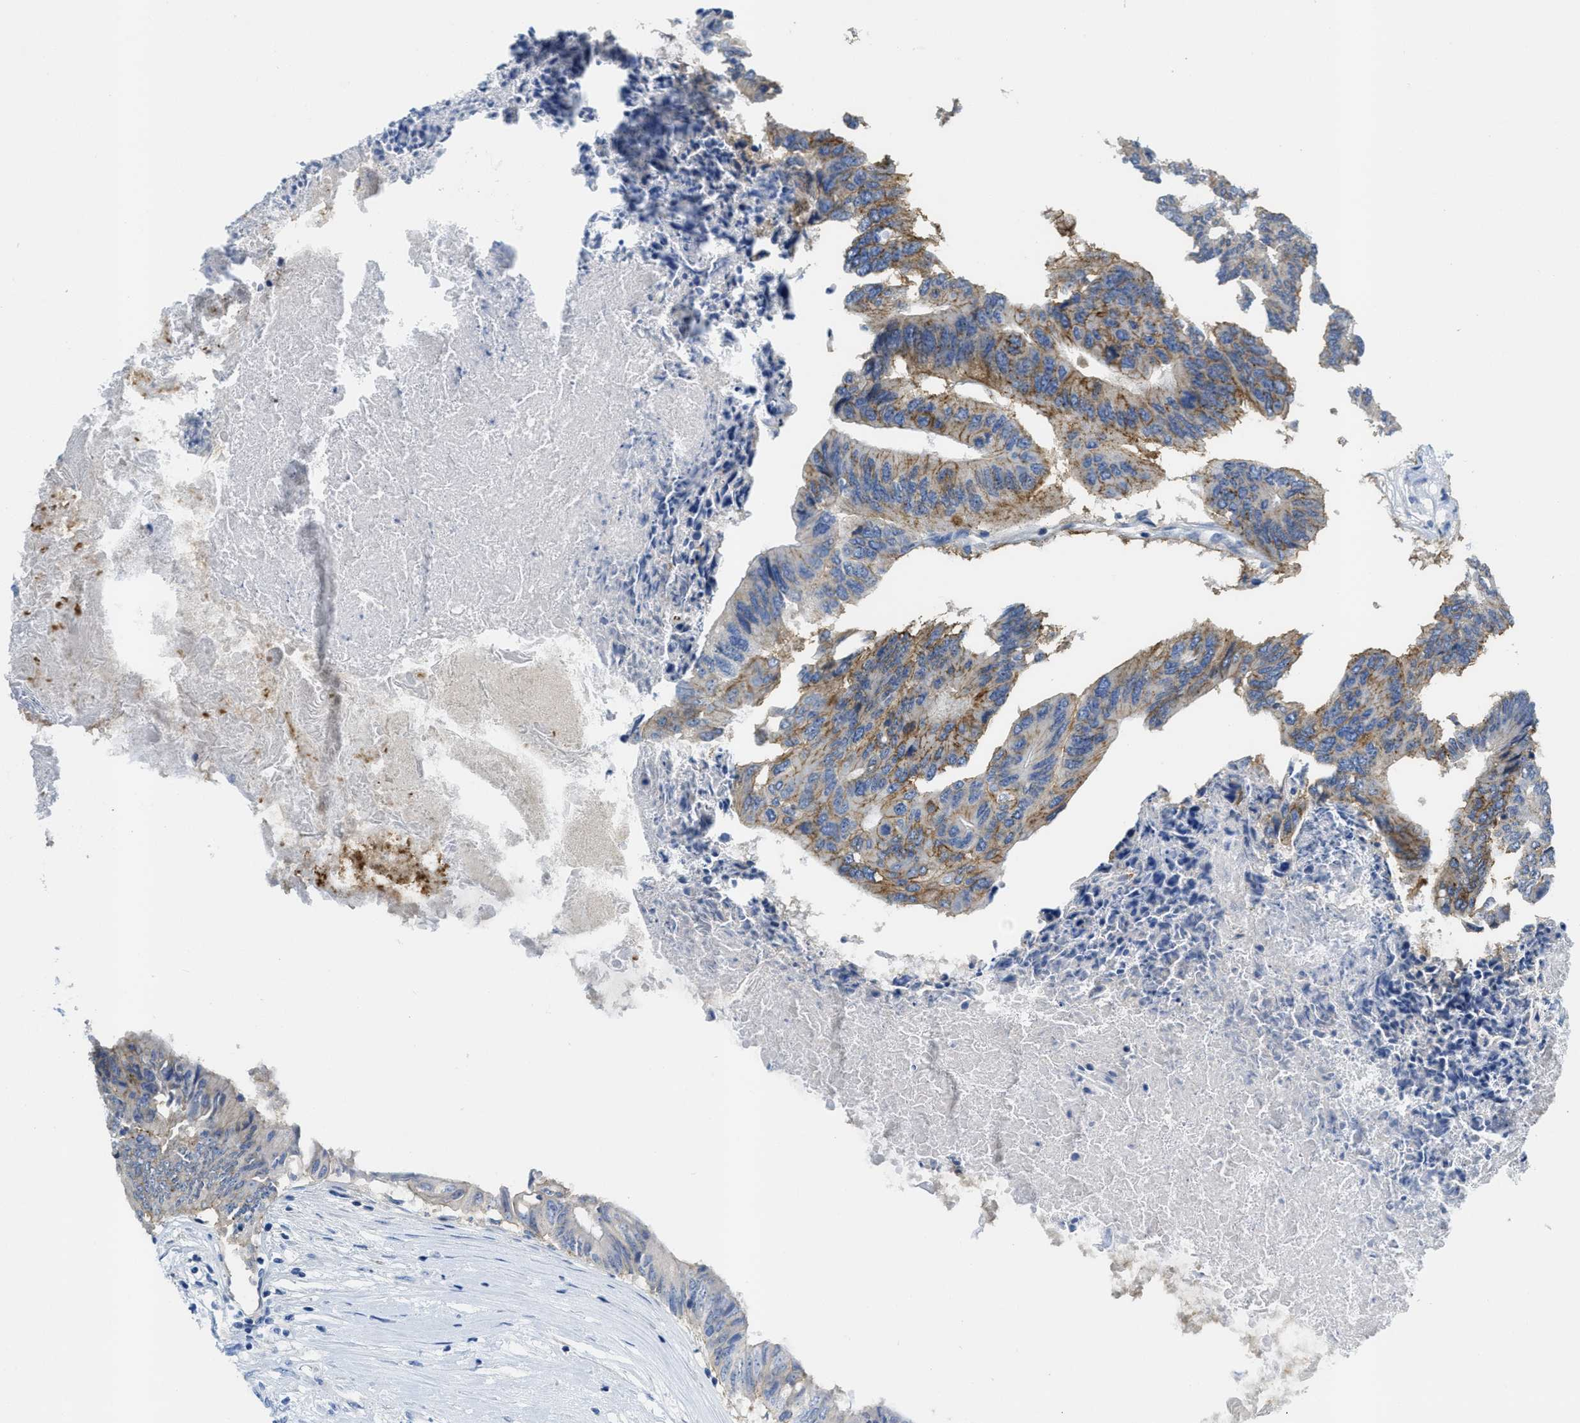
{"staining": {"intensity": "moderate", "quantity": "25%-75%", "location": "cytoplasmic/membranous"}, "tissue": "colorectal cancer", "cell_type": "Tumor cells", "image_type": "cancer", "snomed": [{"axis": "morphology", "description": "Adenocarcinoma, NOS"}, {"axis": "topography", "description": "Rectum"}], "caption": "Adenocarcinoma (colorectal) stained with immunohistochemistry (IHC) displays moderate cytoplasmic/membranous positivity in about 25%-75% of tumor cells.", "gene": "CNNM4", "patient": {"sex": "male", "age": 63}}